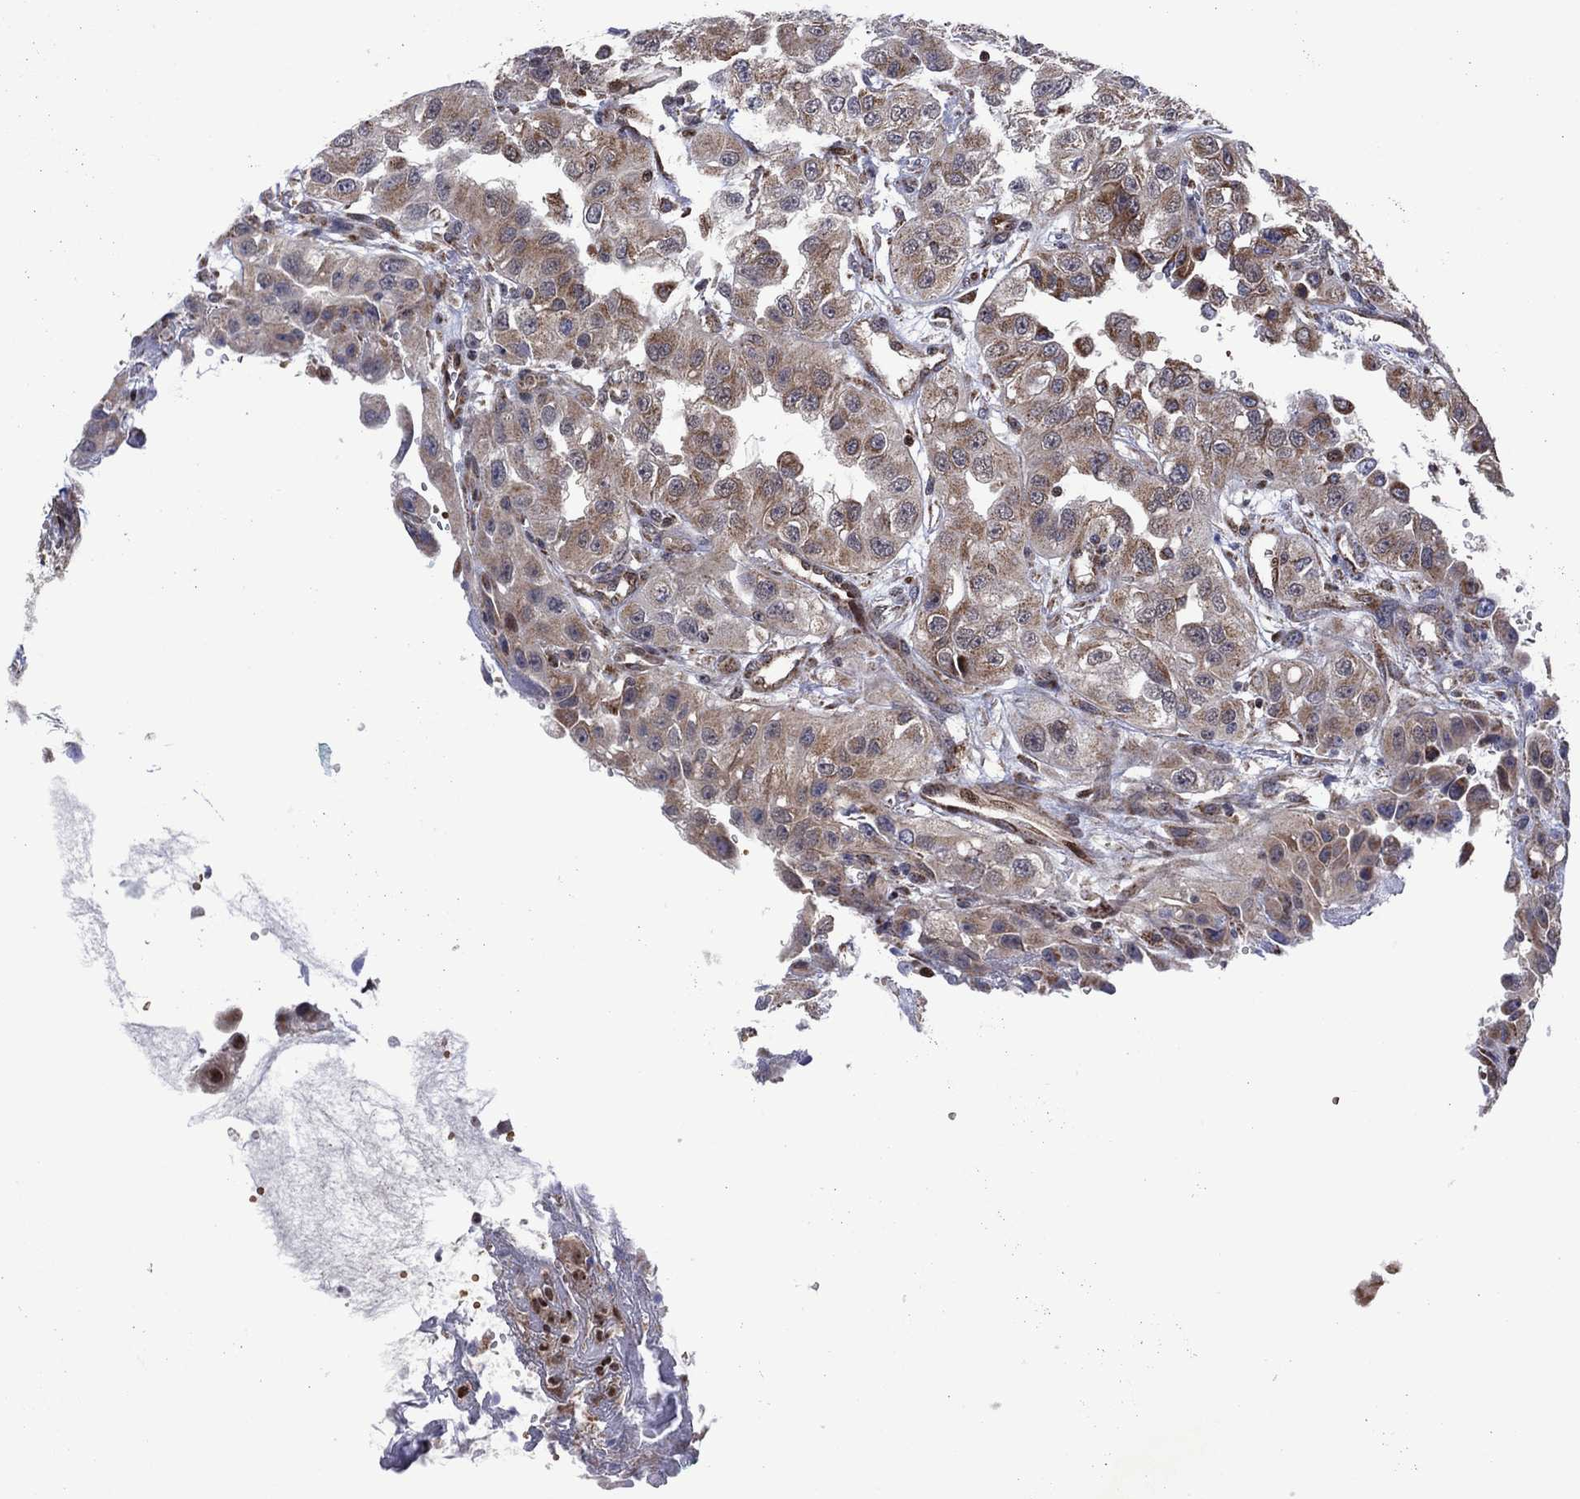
{"staining": {"intensity": "moderate", "quantity": "<25%", "location": "cytoplasmic/membranous,nuclear"}, "tissue": "renal cancer", "cell_type": "Tumor cells", "image_type": "cancer", "snomed": [{"axis": "morphology", "description": "Adenocarcinoma, NOS"}, {"axis": "topography", "description": "Kidney"}], "caption": "Moderate cytoplasmic/membranous and nuclear protein expression is appreciated in approximately <25% of tumor cells in renal cancer.", "gene": "PIDD1", "patient": {"sex": "male", "age": 64}}